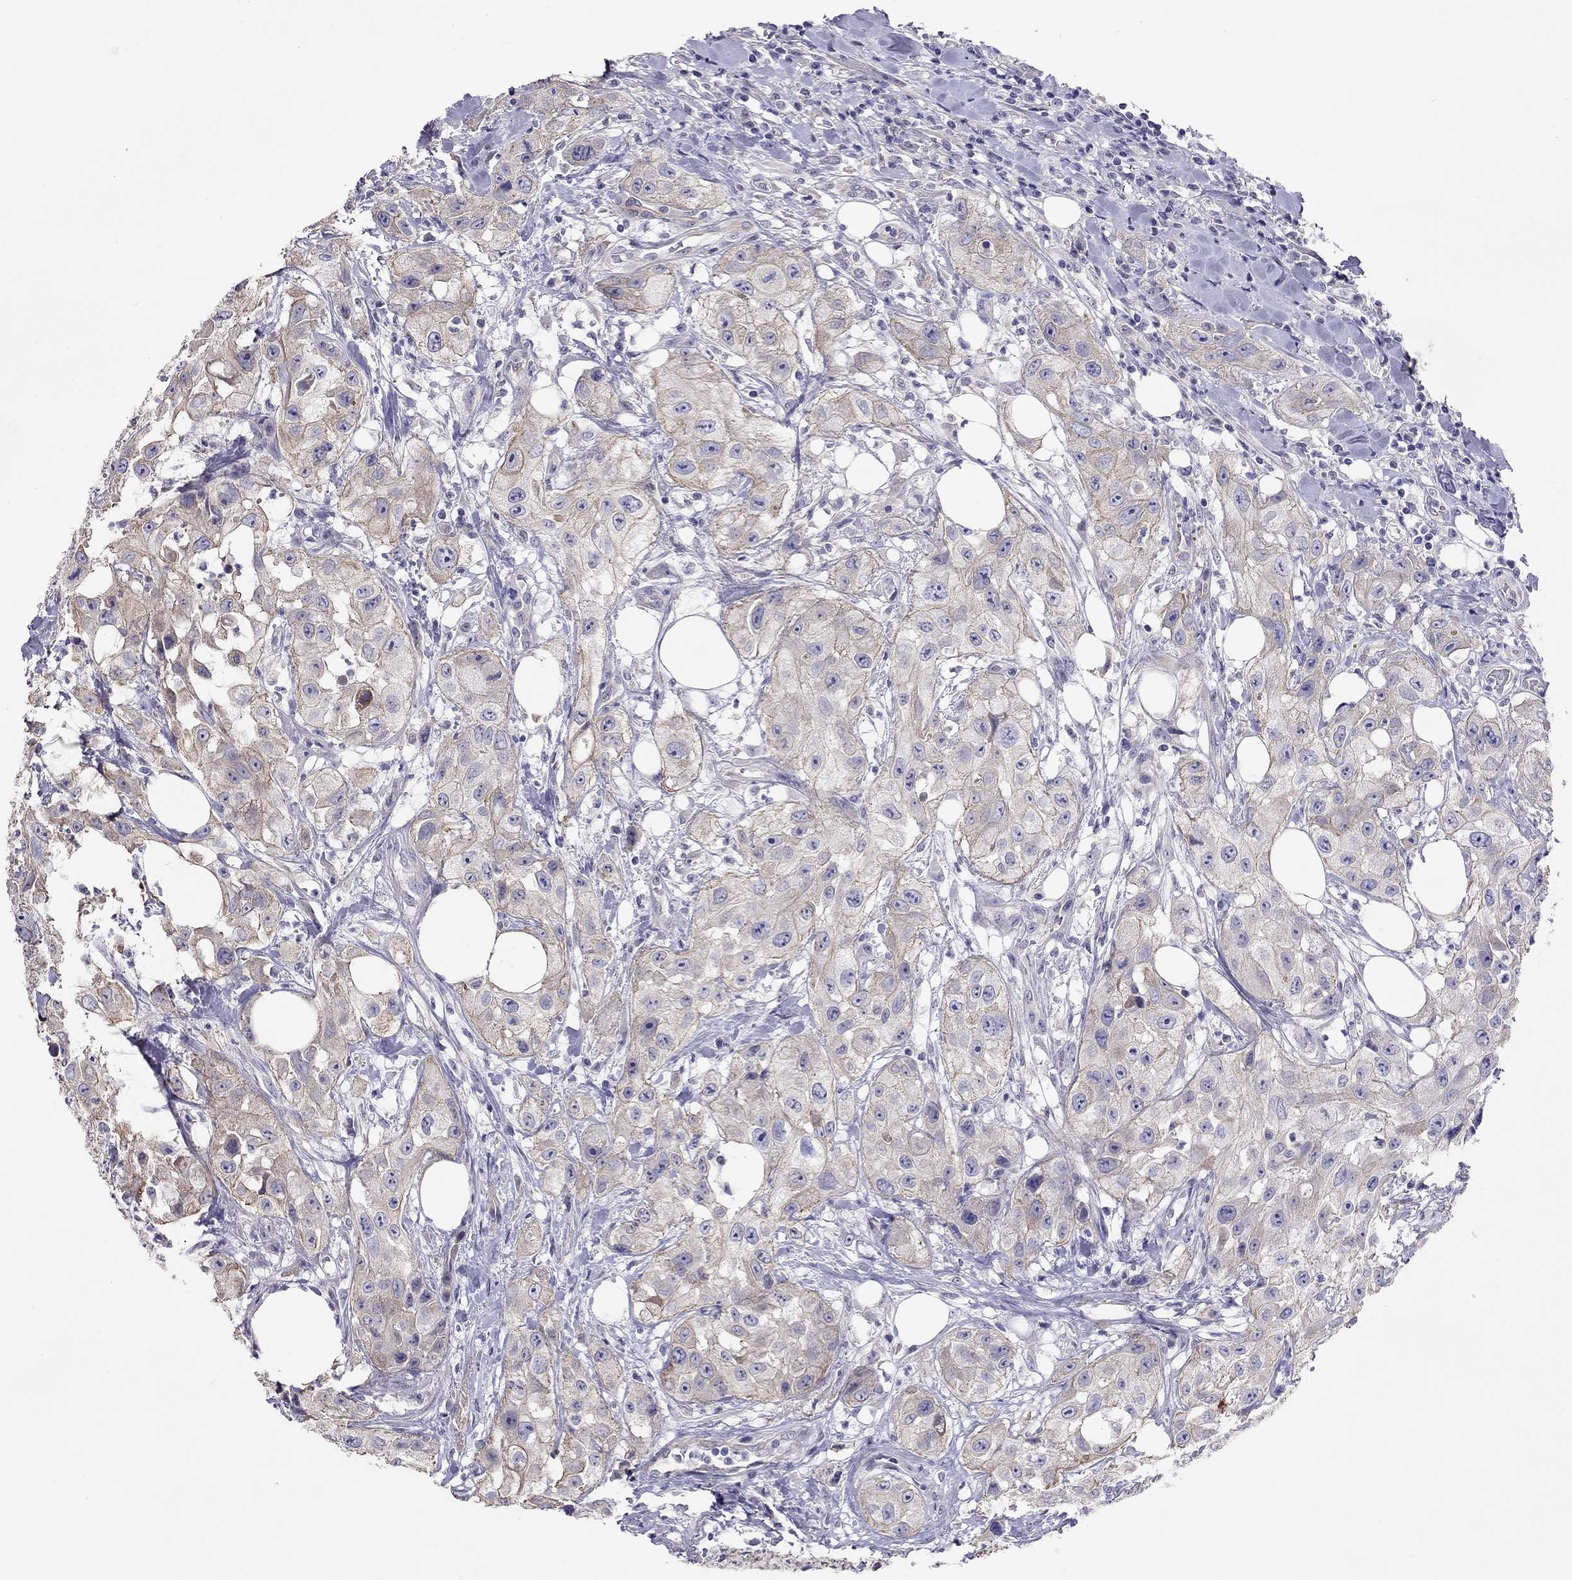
{"staining": {"intensity": "weak", "quantity": ">75%", "location": "cytoplasmic/membranous"}, "tissue": "urothelial cancer", "cell_type": "Tumor cells", "image_type": "cancer", "snomed": [{"axis": "morphology", "description": "Urothelial carcinoma, High grade"}, {"axis": "topography", "description": "Urinary bladder"}], "caption": "Immunohistochemical staining of high-grade urothelial carcinoma displays low levels of weak cytoplasmic/membranous protein expression in approximately >75% of tumor cells. The protein of interest is stained brown, and the nuclei are stained in blue (DAB IHC with brightfield microscopy, high magnification).", "gene": "CAPNS2", "patient": {"sex": "male", "age": 79}}